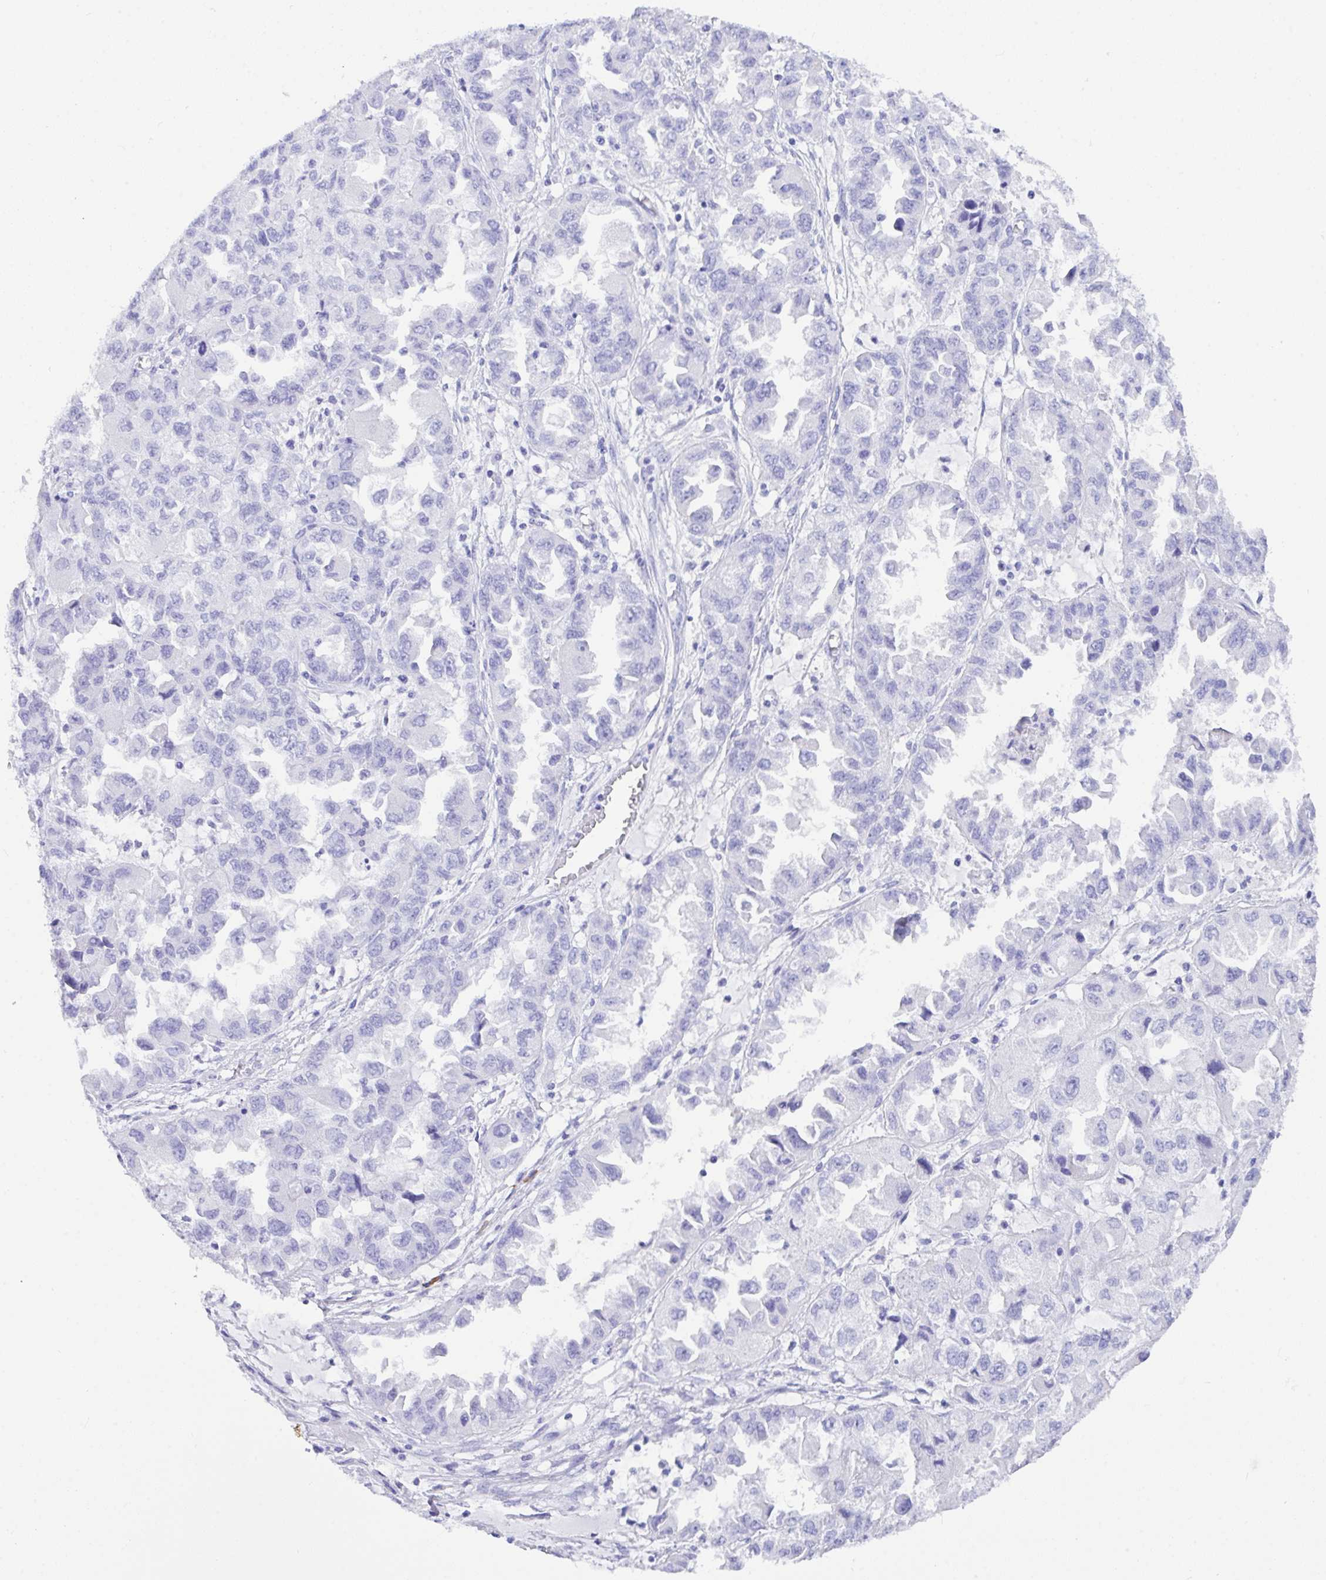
{"staining": {"intensity": "negative", "quantity": "none", "location": "none"}, "tissue": "ovarian cancer", "cell_type": "Tumor cells", "image_type": "cancer", "snomed": [{"axis": "morphology", "description": "Cystadenocarcinoma, serous, NOS"}, {"axis": "topography", "description": "Ovary"}], "caption": "DAB (3,3'-diaminobenzidine) immunohistochemical staining of ovarian cancer shows no significant staining in tumor cells. (DAB (3,3'-diaminobenzidine) immunohistochemistry (IHC) with hematoxylin counter stain).", "gene": "BEST4", "patient": {"sex": "female", "age": 84}}